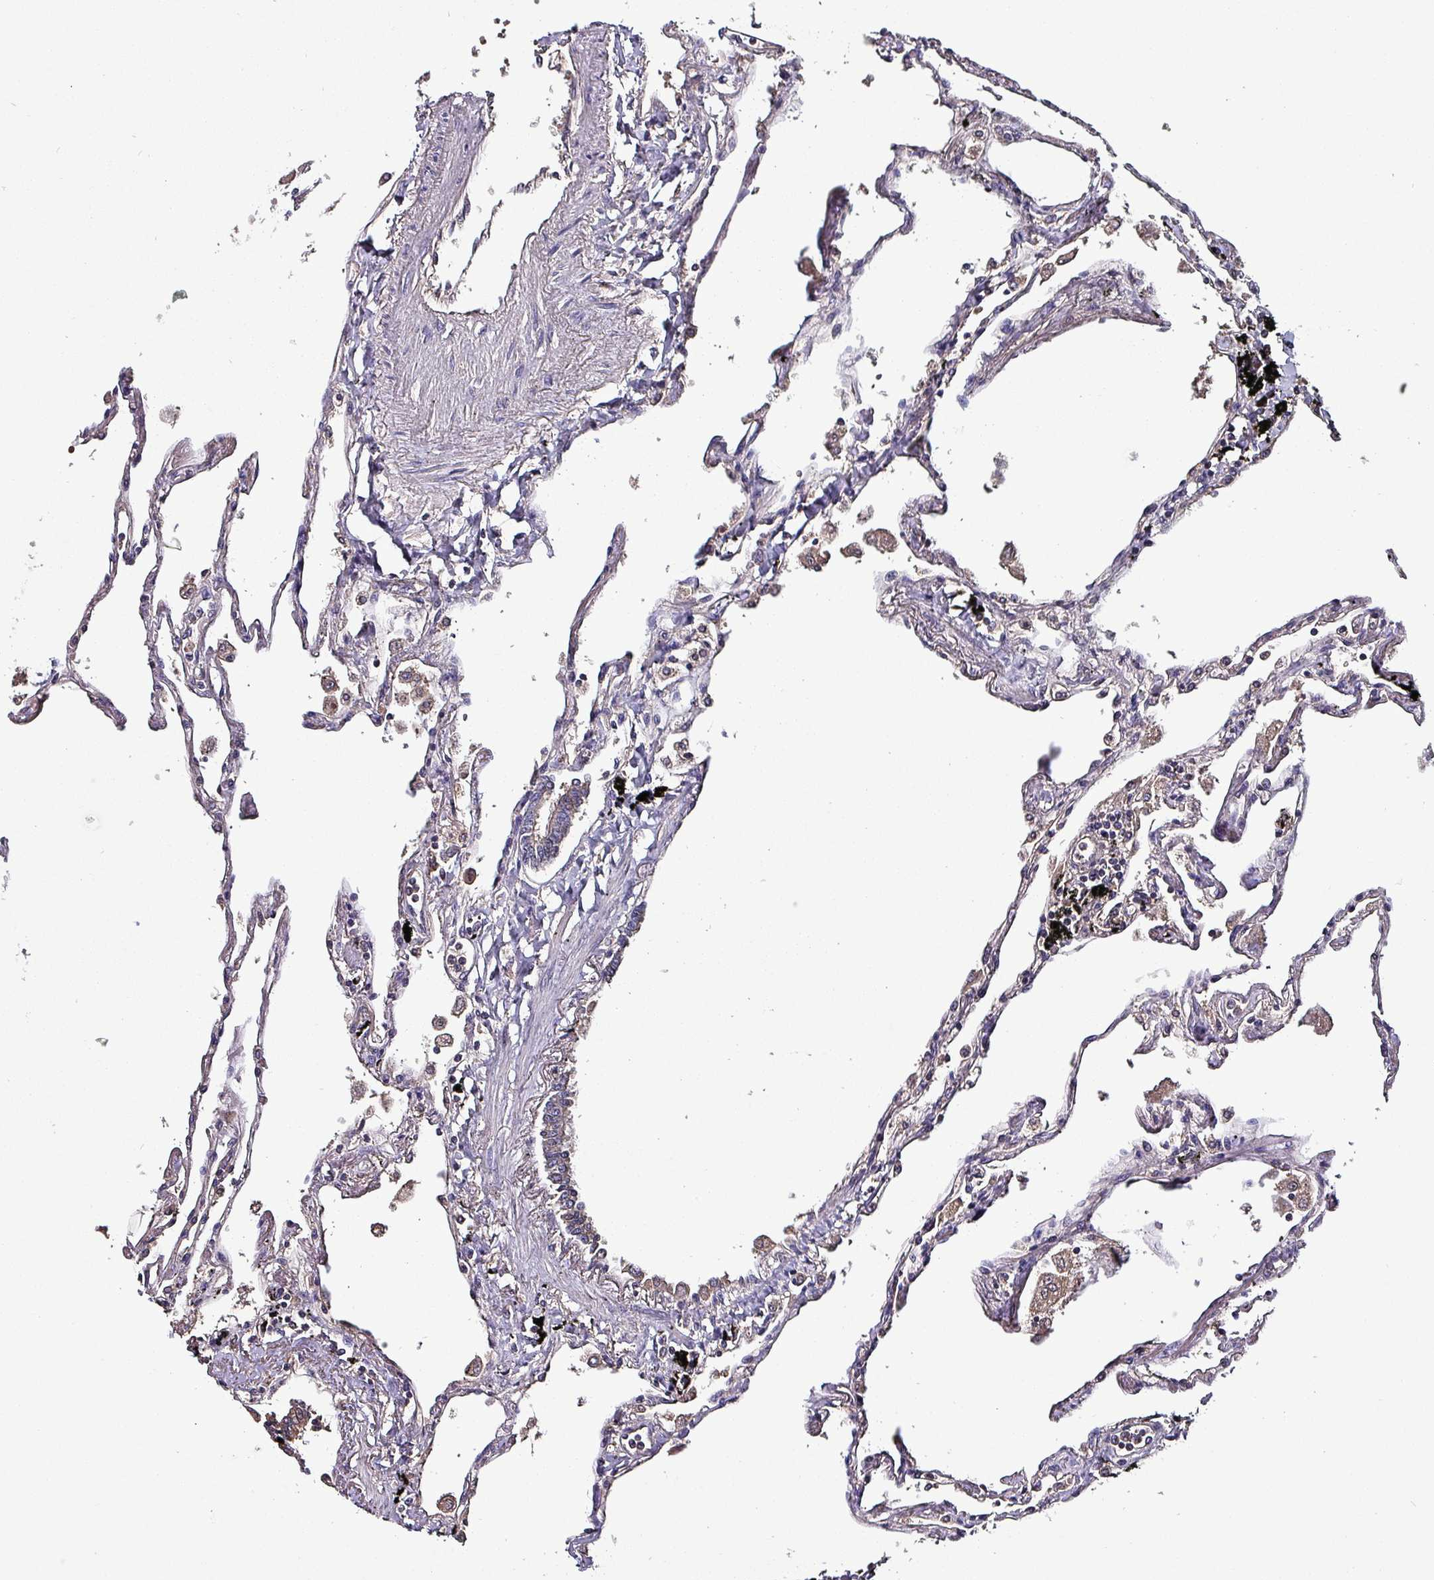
{"staining": {"intensity": "moderate", "quantity": "<25%", "location": "cytoplasmic/membranous"}, "tissue": "lung", "cell_type": "Alveolar cells", "image_type": "normal", "snomed": [{"axis": "morphology", "description": "Normal tissue, NOS"}, {"axis": "topography", "description": "Lung"}], "caption": "Protein expression analysis of unremarkable lung displays moderate cytoplasmic/membranous staining in about <25% of alveolar cells.", "gene": "PAFAH1B2", "patient": {"sex": "female", "age": 67}}